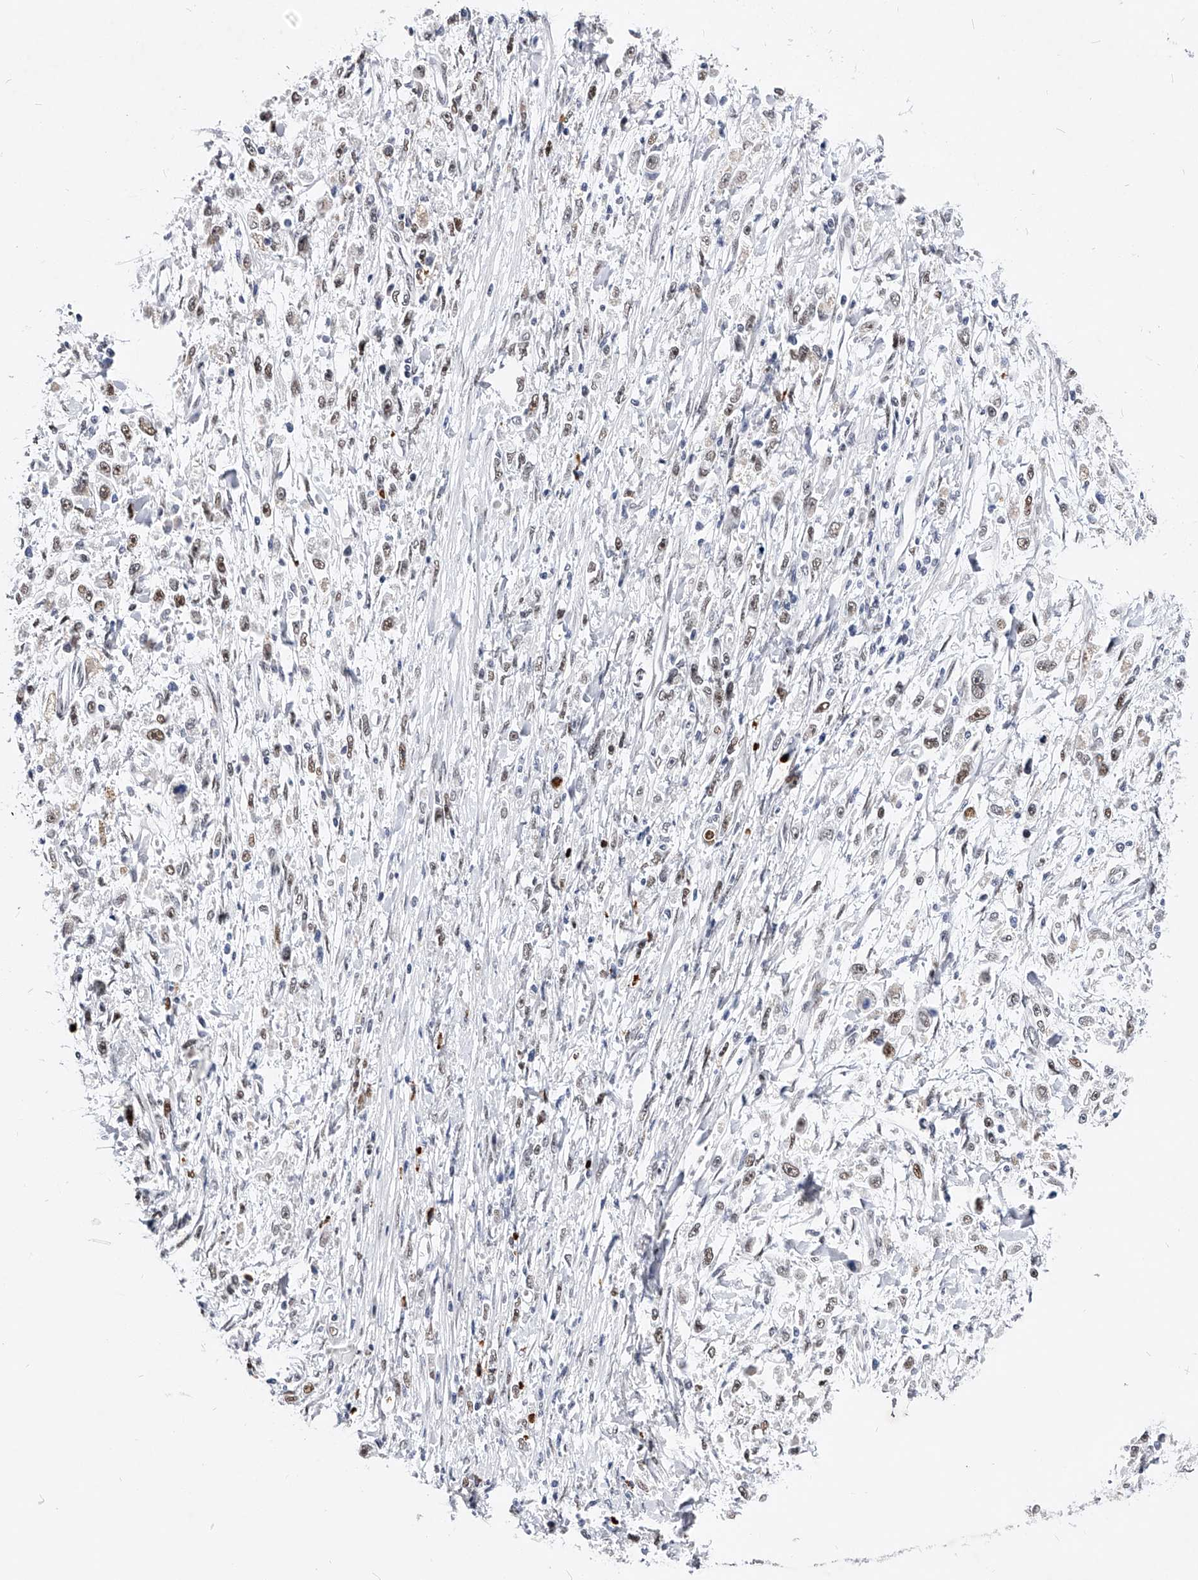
{"staining": {"intensity": "moderate", "quantity": ">75%", "location": "nuclear"}, "tissue": "stomach cancer", "cell_type": "Tumor cells", "image_type": "cancer", "snomed": [{"axis": "morphology", "description": "Adenocarcinoma, NOS"}, {"axis": "topography", "description": "Stomach"}], "caption": "Immunohistochemical staining of stomach cancer (adenocarcinoma) displays moderate nuclear protein staining in approximately >75% of tumor cells. The staining was performed using DAB (3,3'-diaminobenzidine), with brown indicating positive protein expression. Nuclei are stained blue with hematoxylin.", "gene": "TESK2", "patient": {"sex": "female", "age": 59}}